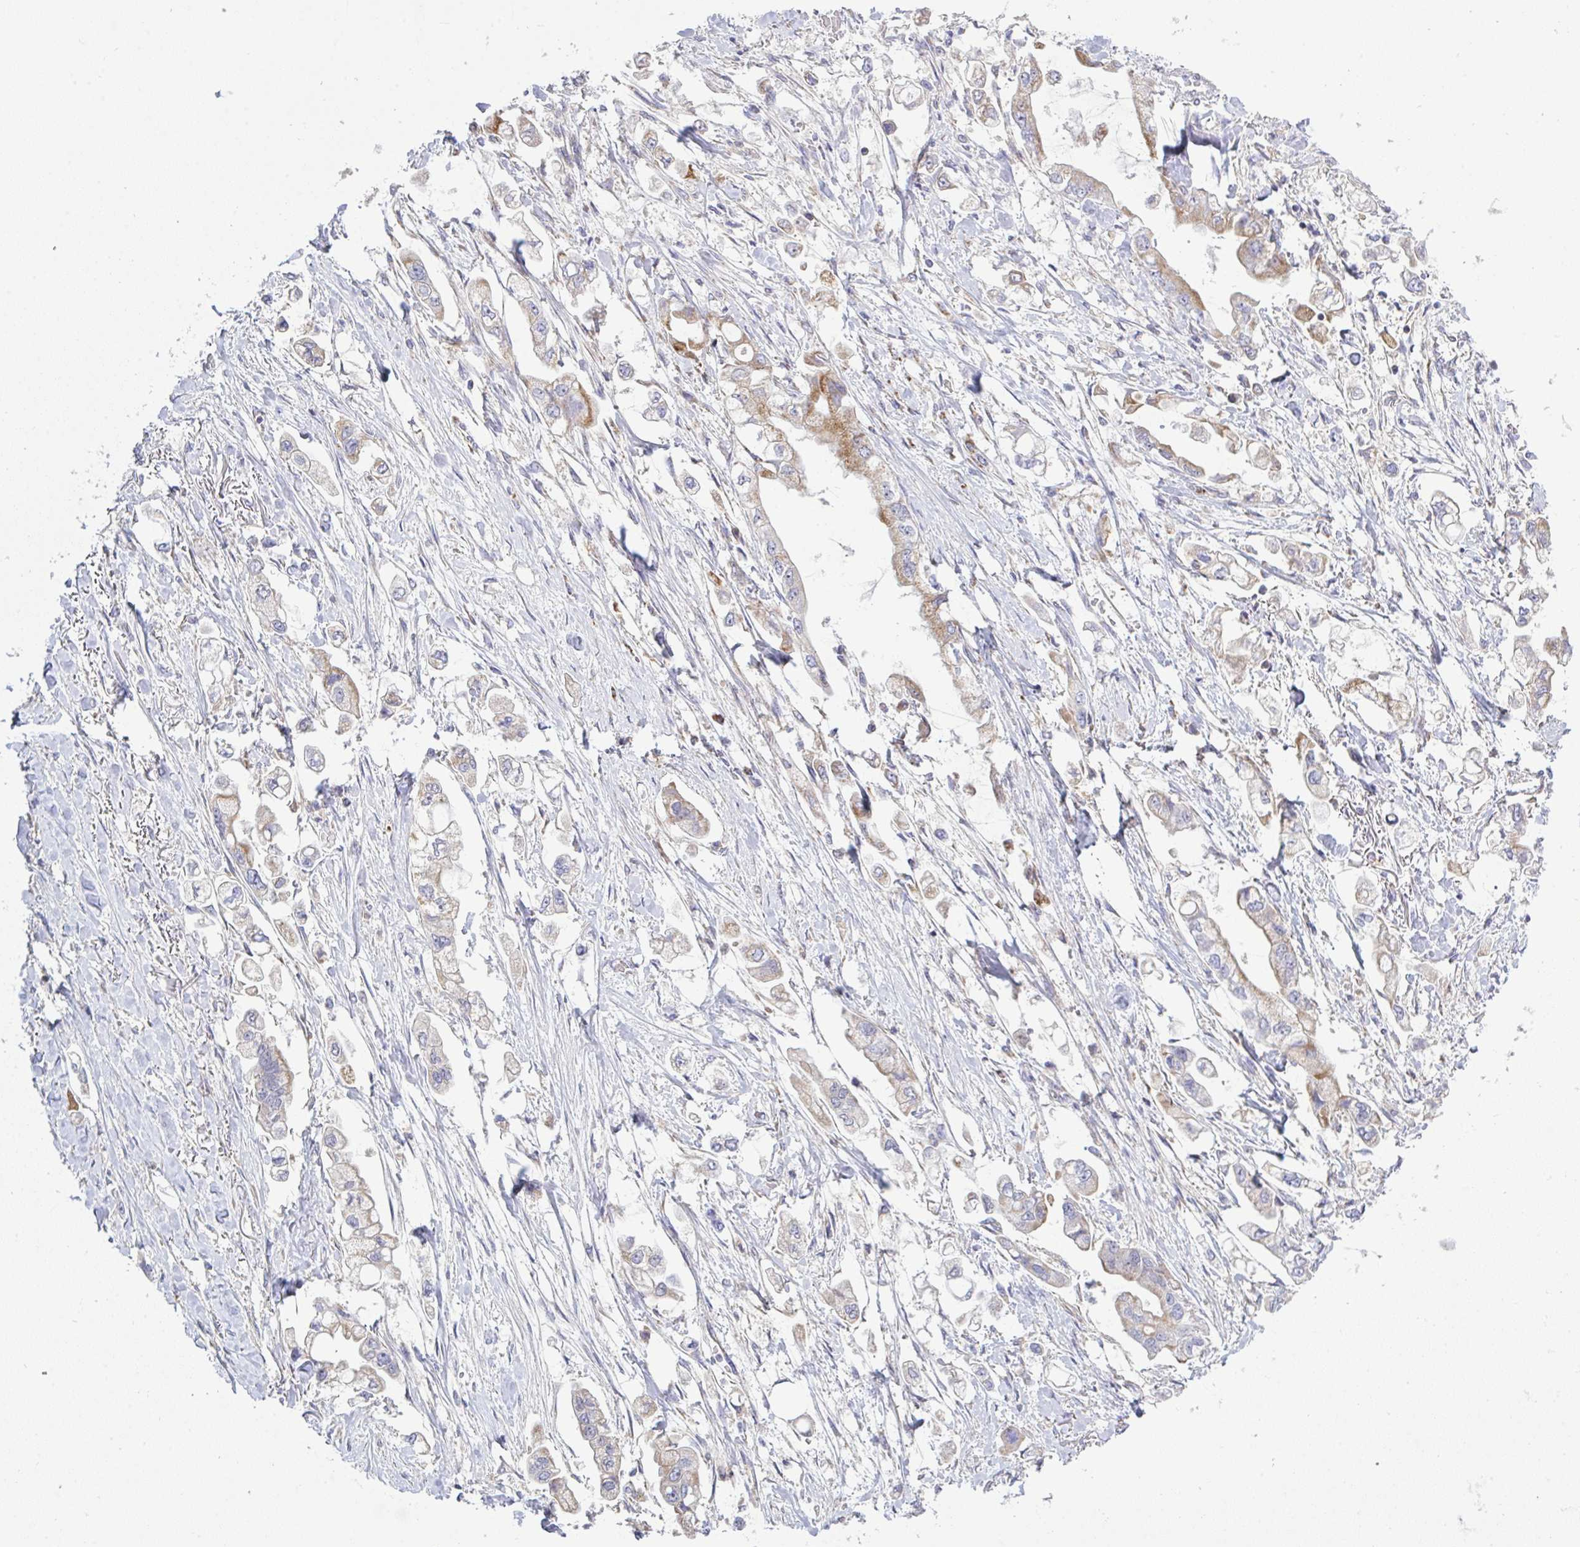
{"staining": {"intensity": "moderate", "quantity": "<25%", "location": "cytoplasmic/membranous"}, "tissue": "stomach cancer", "cell_type": "Tumor cells", "image_type": "cancer", "snomed": [{"axis": "morphology", "description": "Adenocarcinoma, NOS"}, {"axis": "topography", "description": "Stomach"}], "caption": "This is an image of immunohistochemistry staining of adenocarcinoma (stomach), which shows moderate staining in the cytoplasmic/membranous of tumor cells.", "gene": "NDUFA7", "patient": {"sex": "male", "age": 62}}